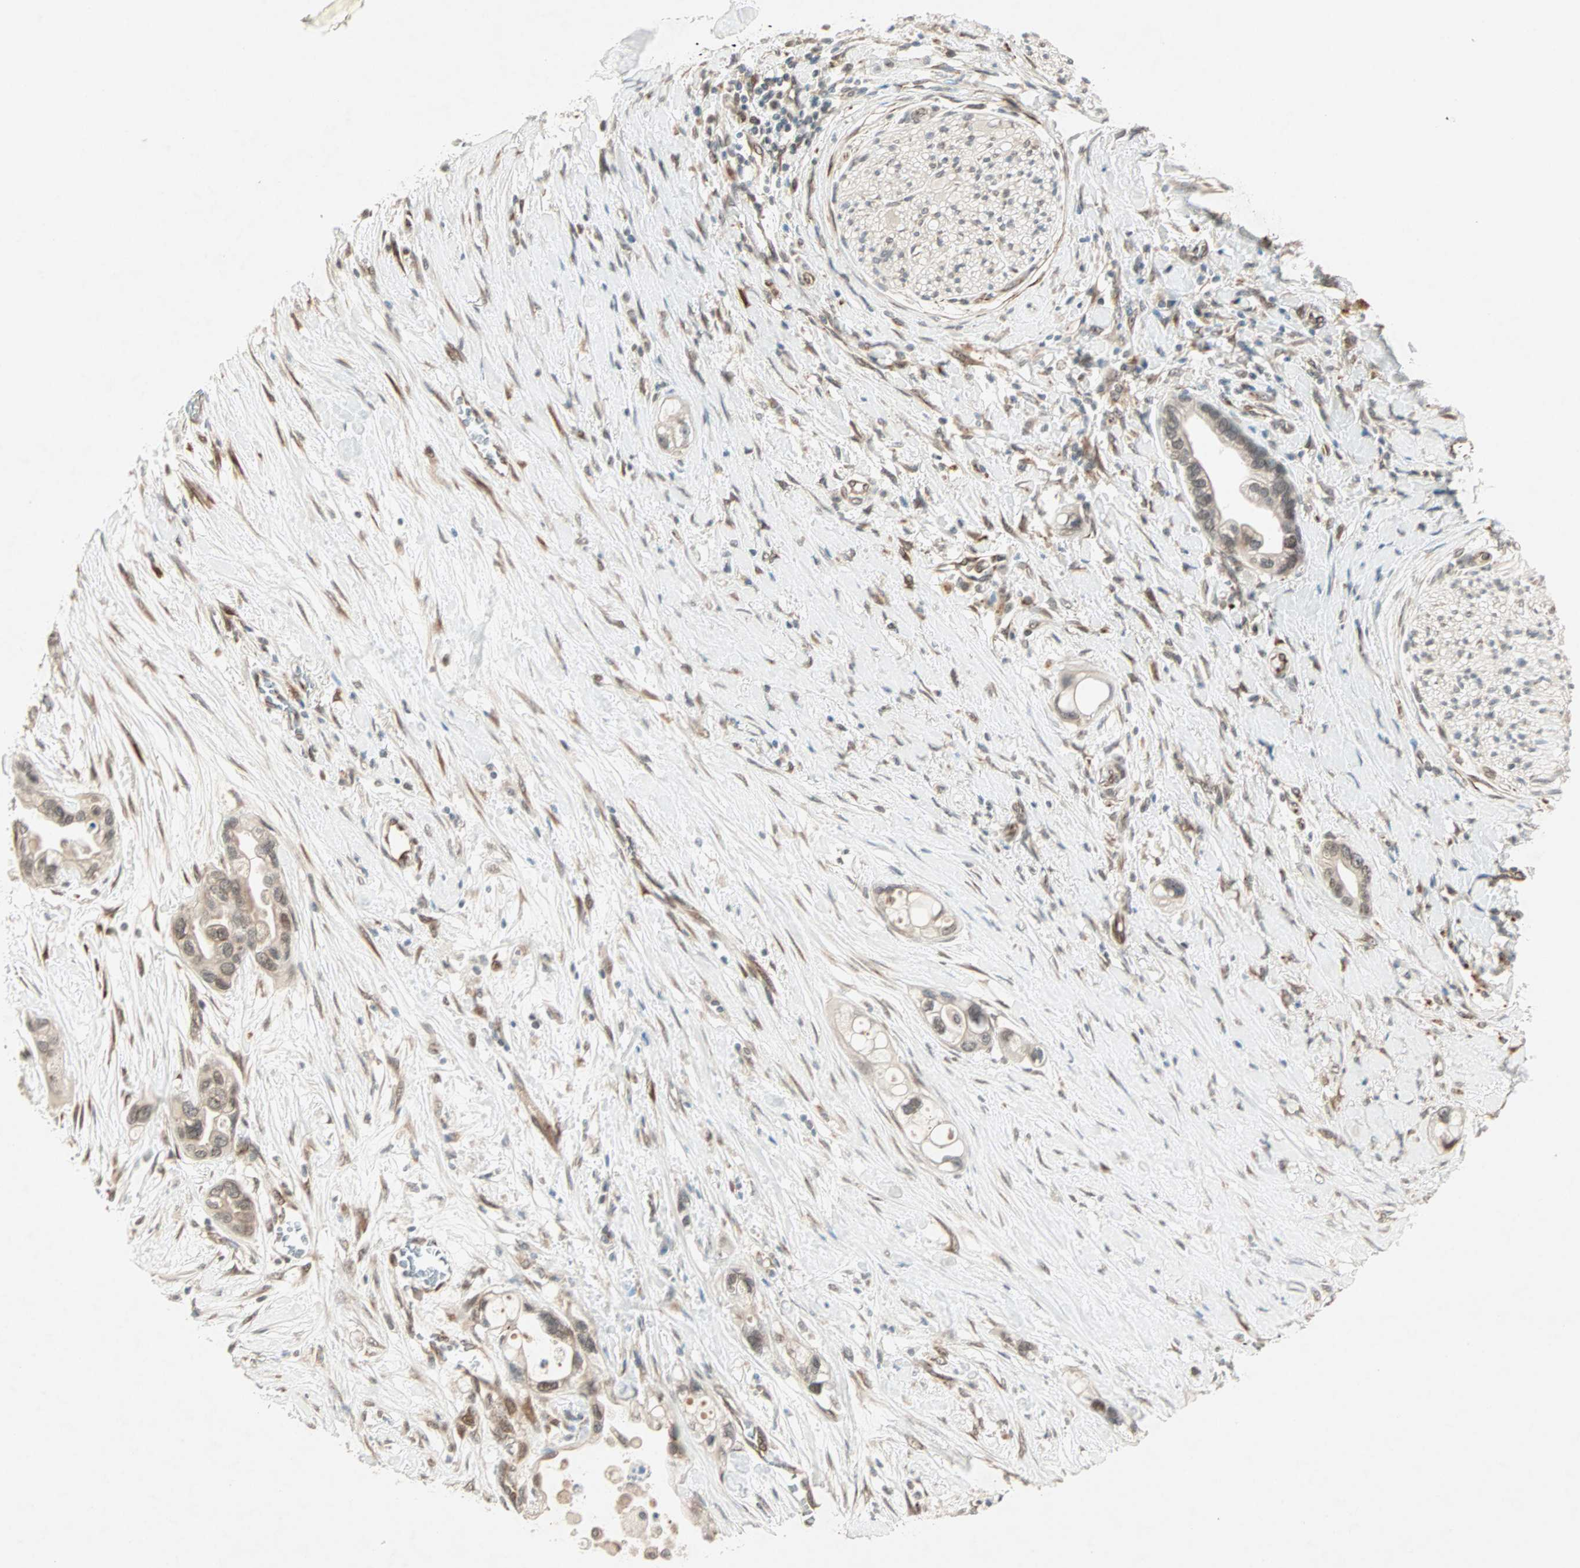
{"staining": {"intensity": "weak", "quantity": ">75%", "location": "cytoplasmic/membranous,nuclear"}, "tissue": "pancreatic cancer", "cell_type": "Tumor cells", "image_type": "cancer", "snomed": [{"axis": "morphology", "description": "Adenocarcinoma, NOS"}, {"axis": "topography", "description": "Pancreas"}], "caption": "Protein staining exhibits weak cytoplasmic/membranous and nuclear staining in about >75% of tumor cells in pancreatic adenocarcinoma. (Brightfield microscopy of DAB IHC at high magnification).", "gene": "ZNF37A", "patient": {"sex": "female", "age": 77}}